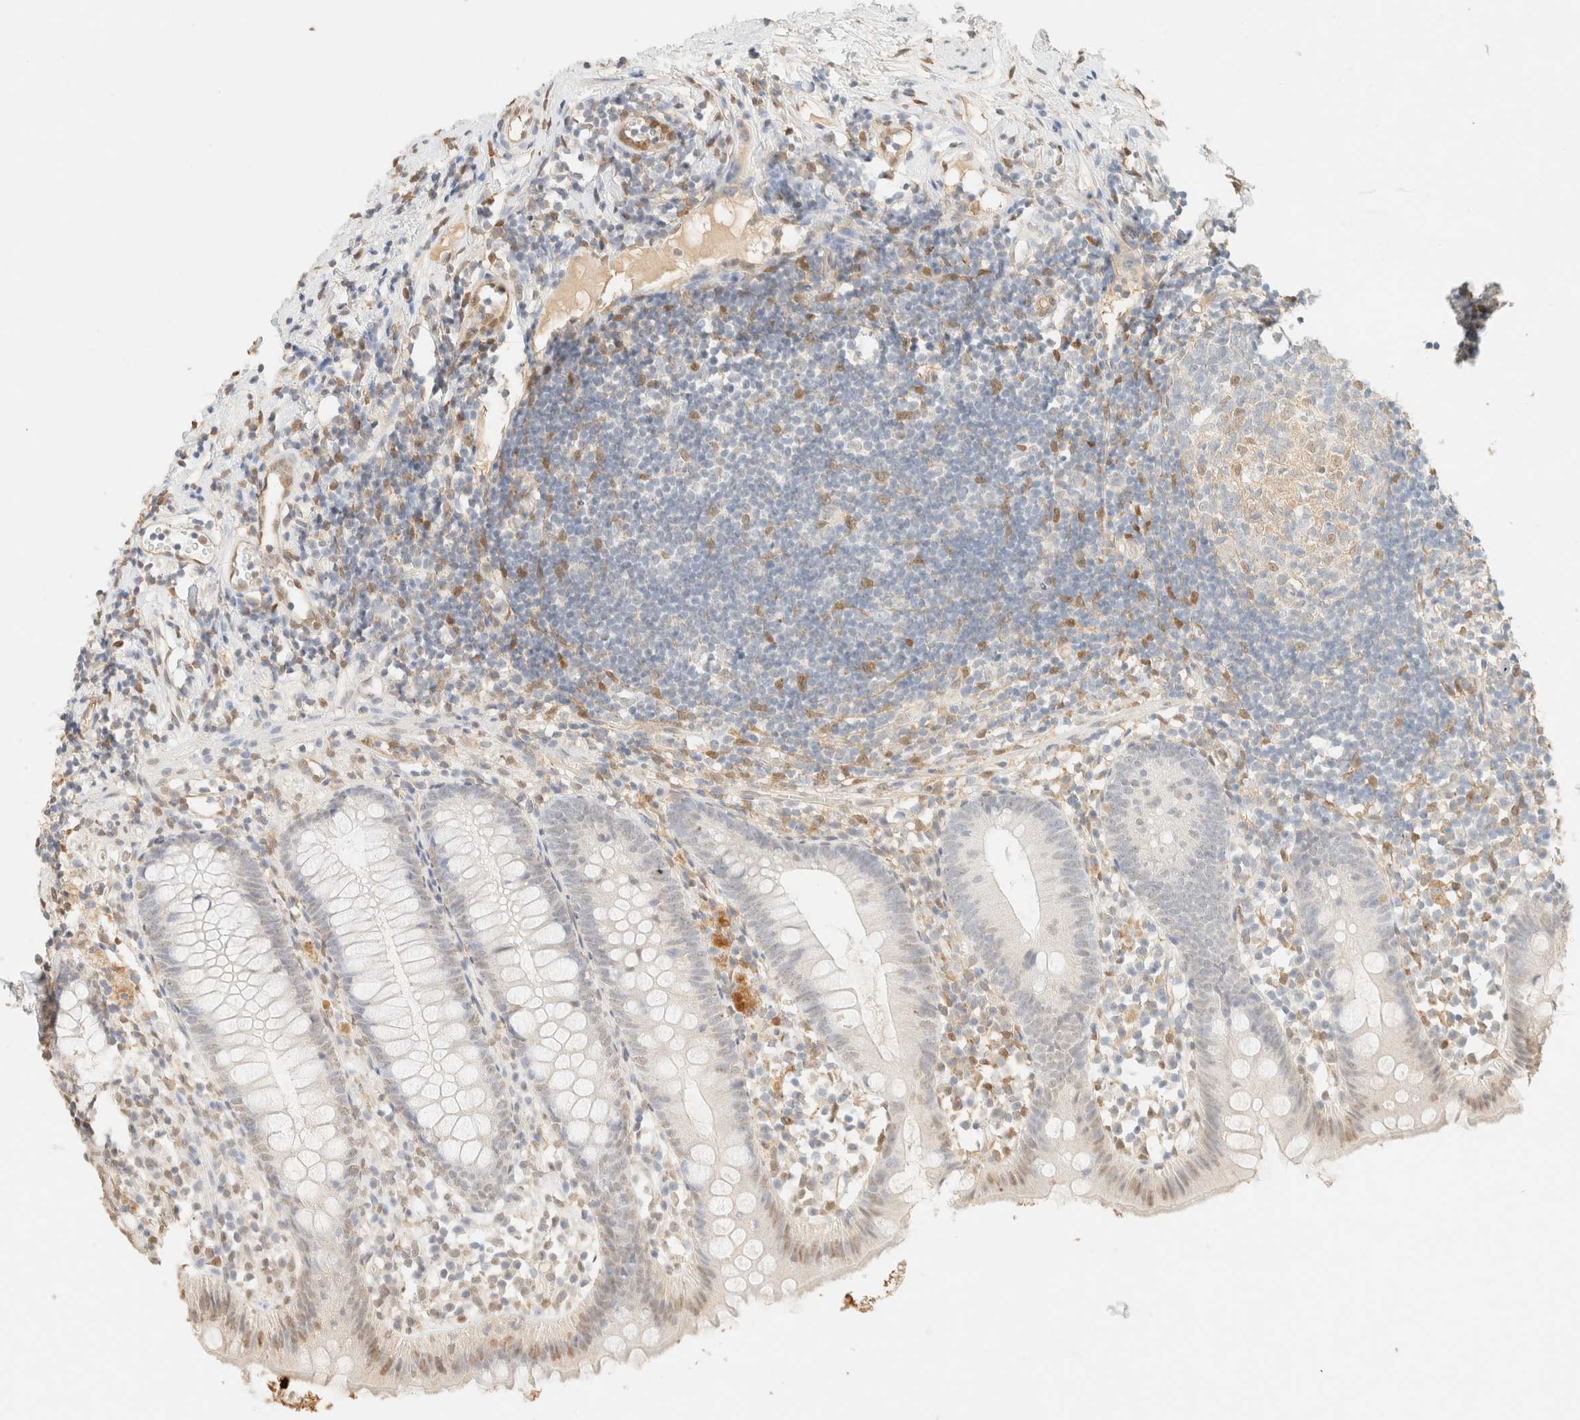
{"staining": {"intensity": "weak", "quantity": "25%-75%", "location": "nuclear"}, "tissue": "appendix", "cell_type": "Glandular cells", "image_type": "normal", "snomed": [{"axis": "morphology", "description": "Normal tissue, NOS"}, {"axis": "topography", "description": "Appendix"}], "caption": "IHC (DAB (3,3'-diaminobenzidine)) staining of normal appendix reveals weak nuclear protein expression in approximately 25%-75% of glandular cells.", "gene": "S100A13", "patient": {"sex": "female", "age": 20}}